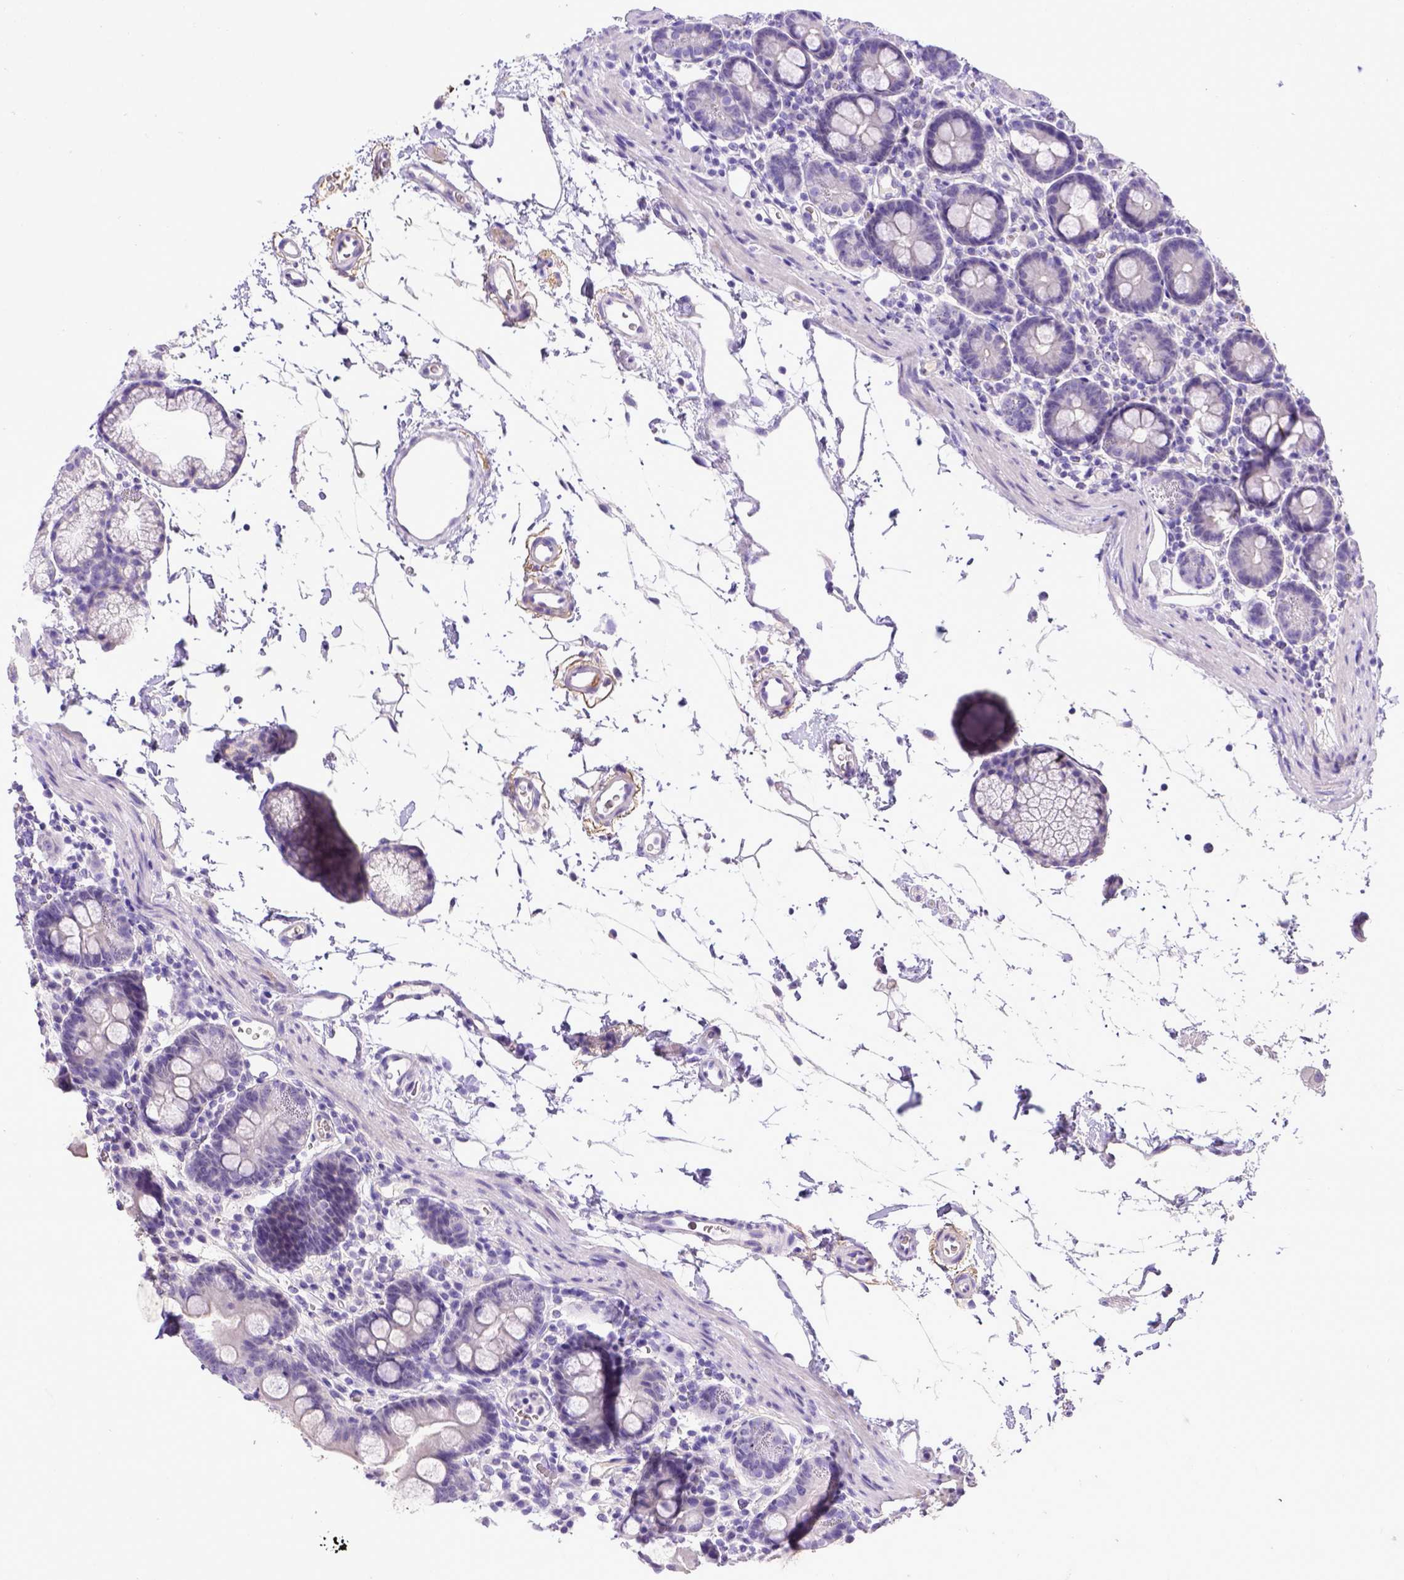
{"staining": {"intensity": "negative", "quantity": "none", "location": "none"}, "tissue": "duodenum", "cell_type": "Glandular cells", "image_type": "normal", "snomed": [{"axis": "morphology", "description": "Normal tissue, NOS"}, {"axis": "topography", "description": "Duodenum"}], "caption": "Human duodenum stained for a protein using immunohistochemistry shows no staining in glandular cells.", "gene": "BTN1A1", "patient": {"sex": "male", "age": 59}}